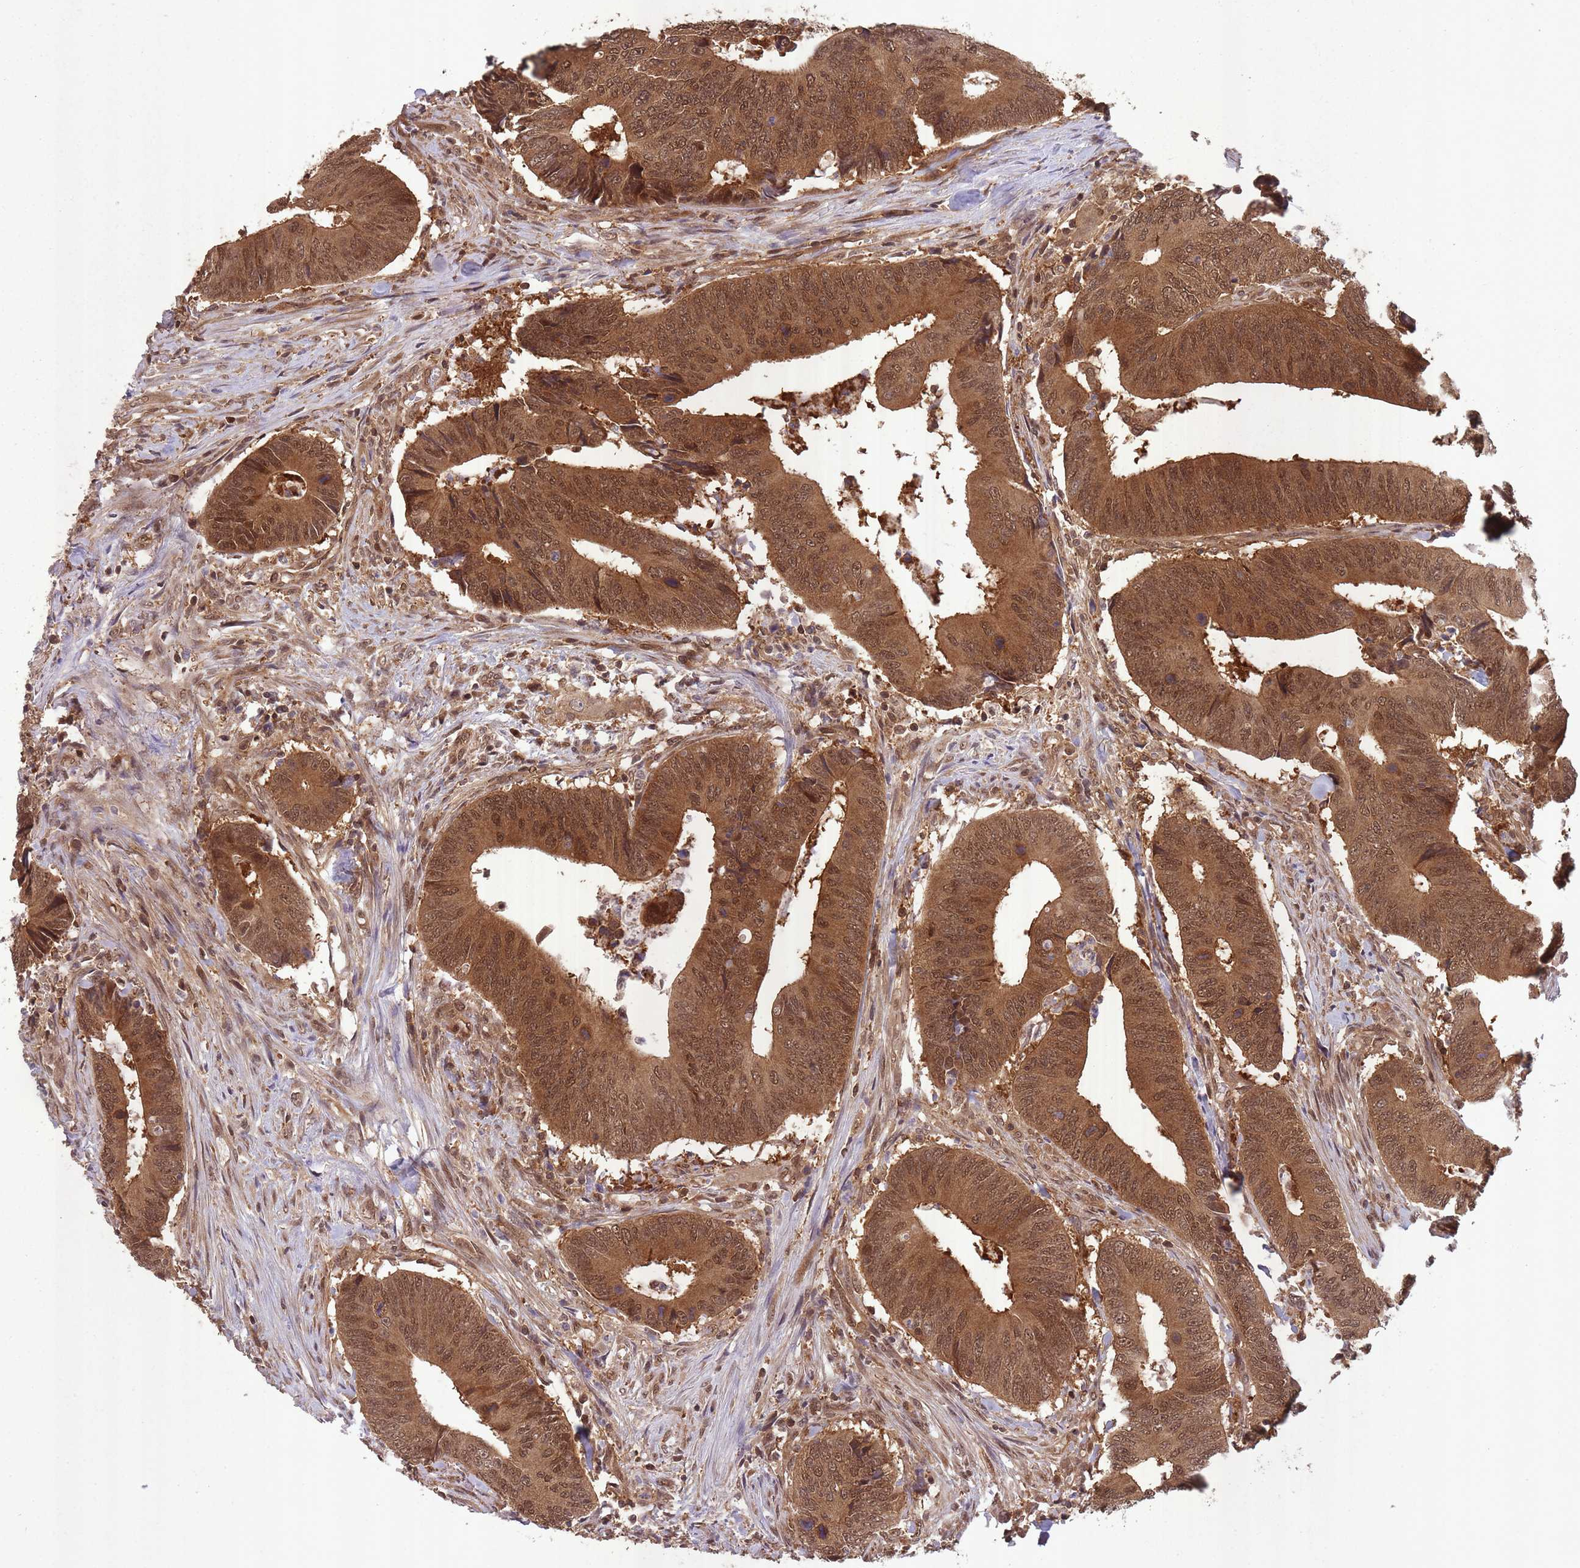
{"staining": {"intensity": "moderate", "quantity": ">75%", "location": "cytoplasmic/membranous,nuclear"}, "tissue": "colorectal cancer", "cell_type": "Tumor cells", "image_type": "cancer", "snomed": [{"axis": "morphology", "description": "Adenocarcinoma, NOS"}, {"axis": "topography", "description": "Colon"}], "caption": "Immunohistochemical staining of human colorectal adenocarcinoma reveals medium levels of moderate cytoplasmic/membranous and nuclear protein staining in about >75% of tumor cells. The protein is shown in brown color, while the nuclei are stained blue.", "gene": "PPP6R3", "patient": {"sex": "male", "age": 87}}